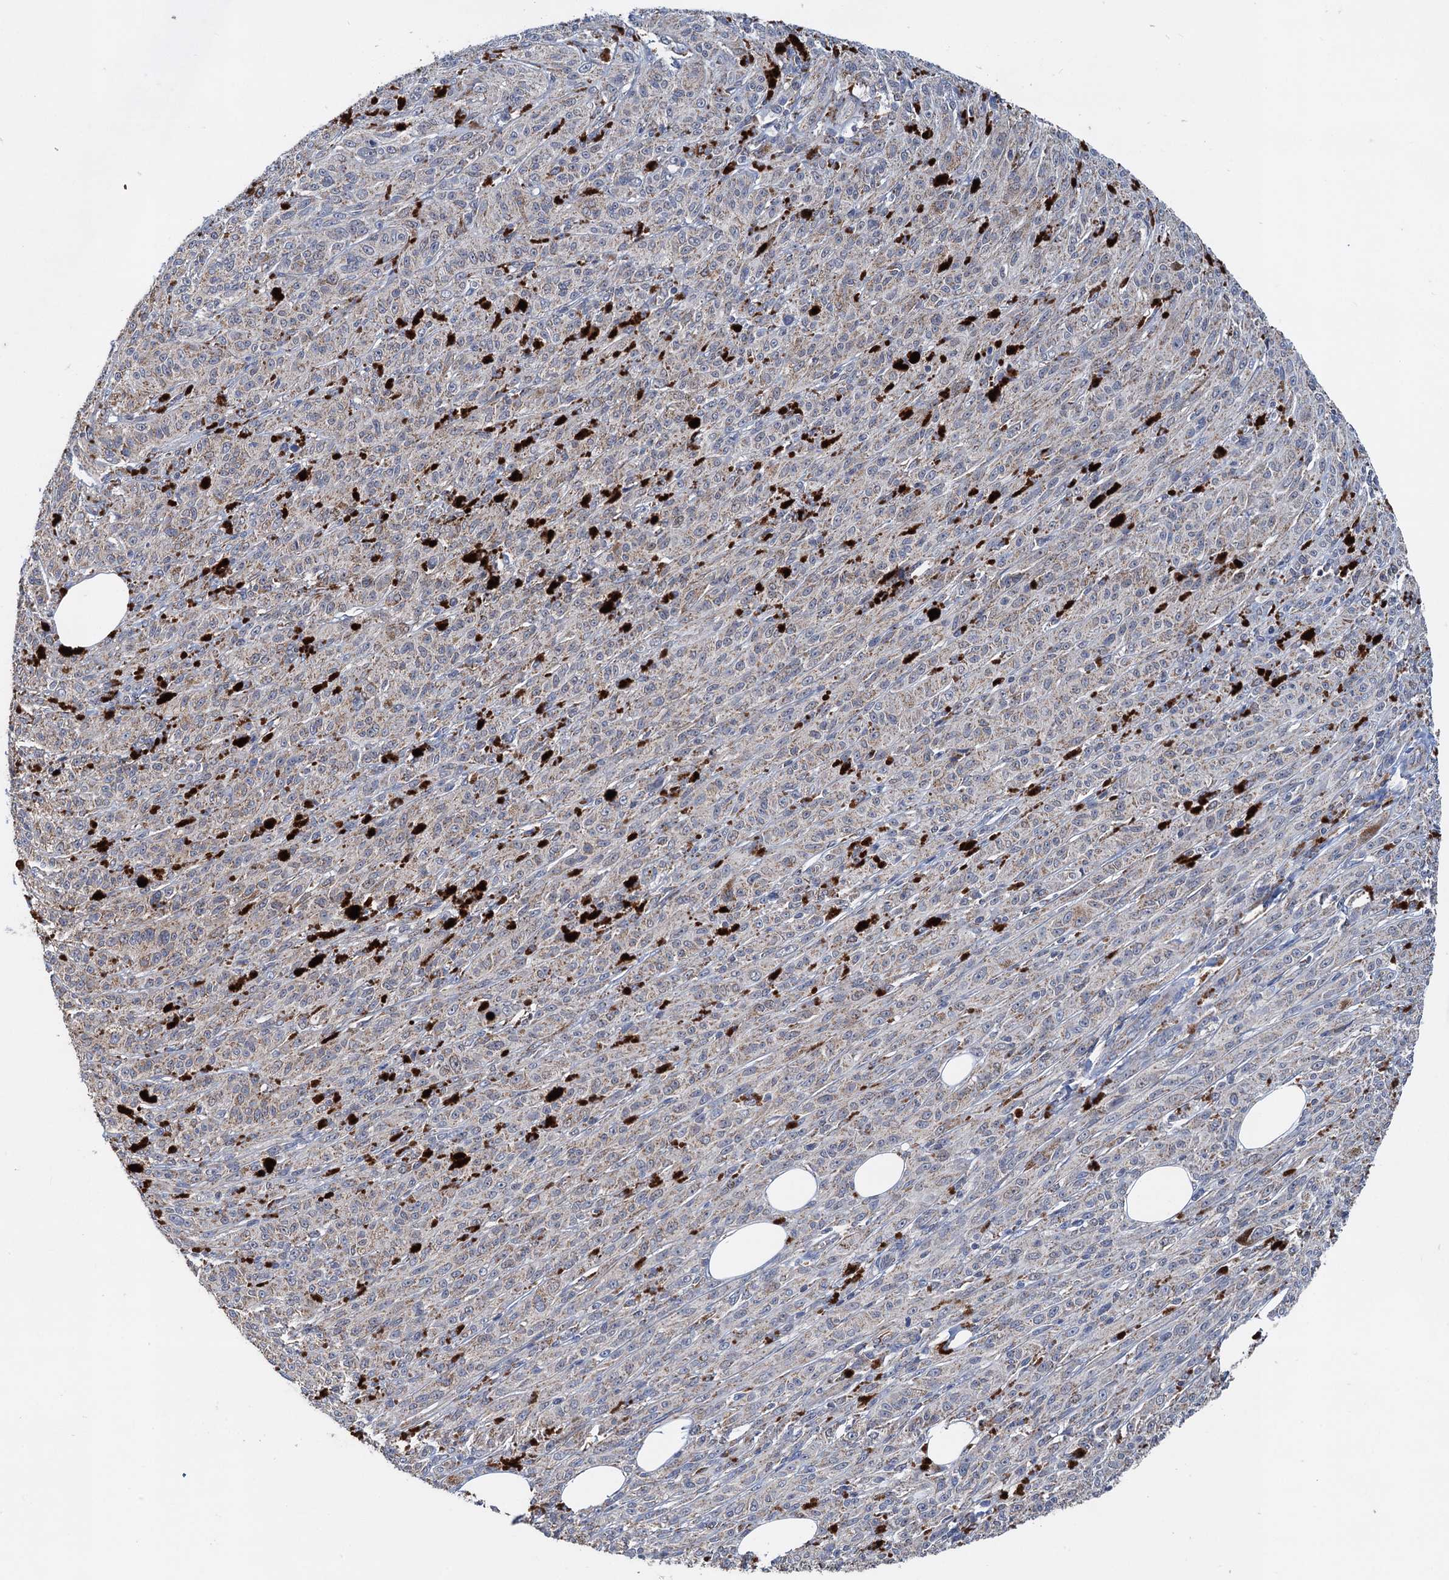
{"staining": {"intensity": "weak", "quantity": "25%-75%", "location": "cytoplasmic/membranous"}, "tissue": "melanoma", "cell_type": "Tumor cells", "image_type": "cancer", "snomed": [{"axis": "morphology", "description": "Malignant melanoma, NOS"}, {"axis": "topography", "description": "Skin"}], "caption": "An immunohistochemistry photomicrograph of tumor tissue is shown. Protein staining in brown shows weak cytoplasmic/membranous positivity in malignant melanoma within tumor cells.", "gene": "DGLUCY", "patient": {"sex": "female", "age": 52}}